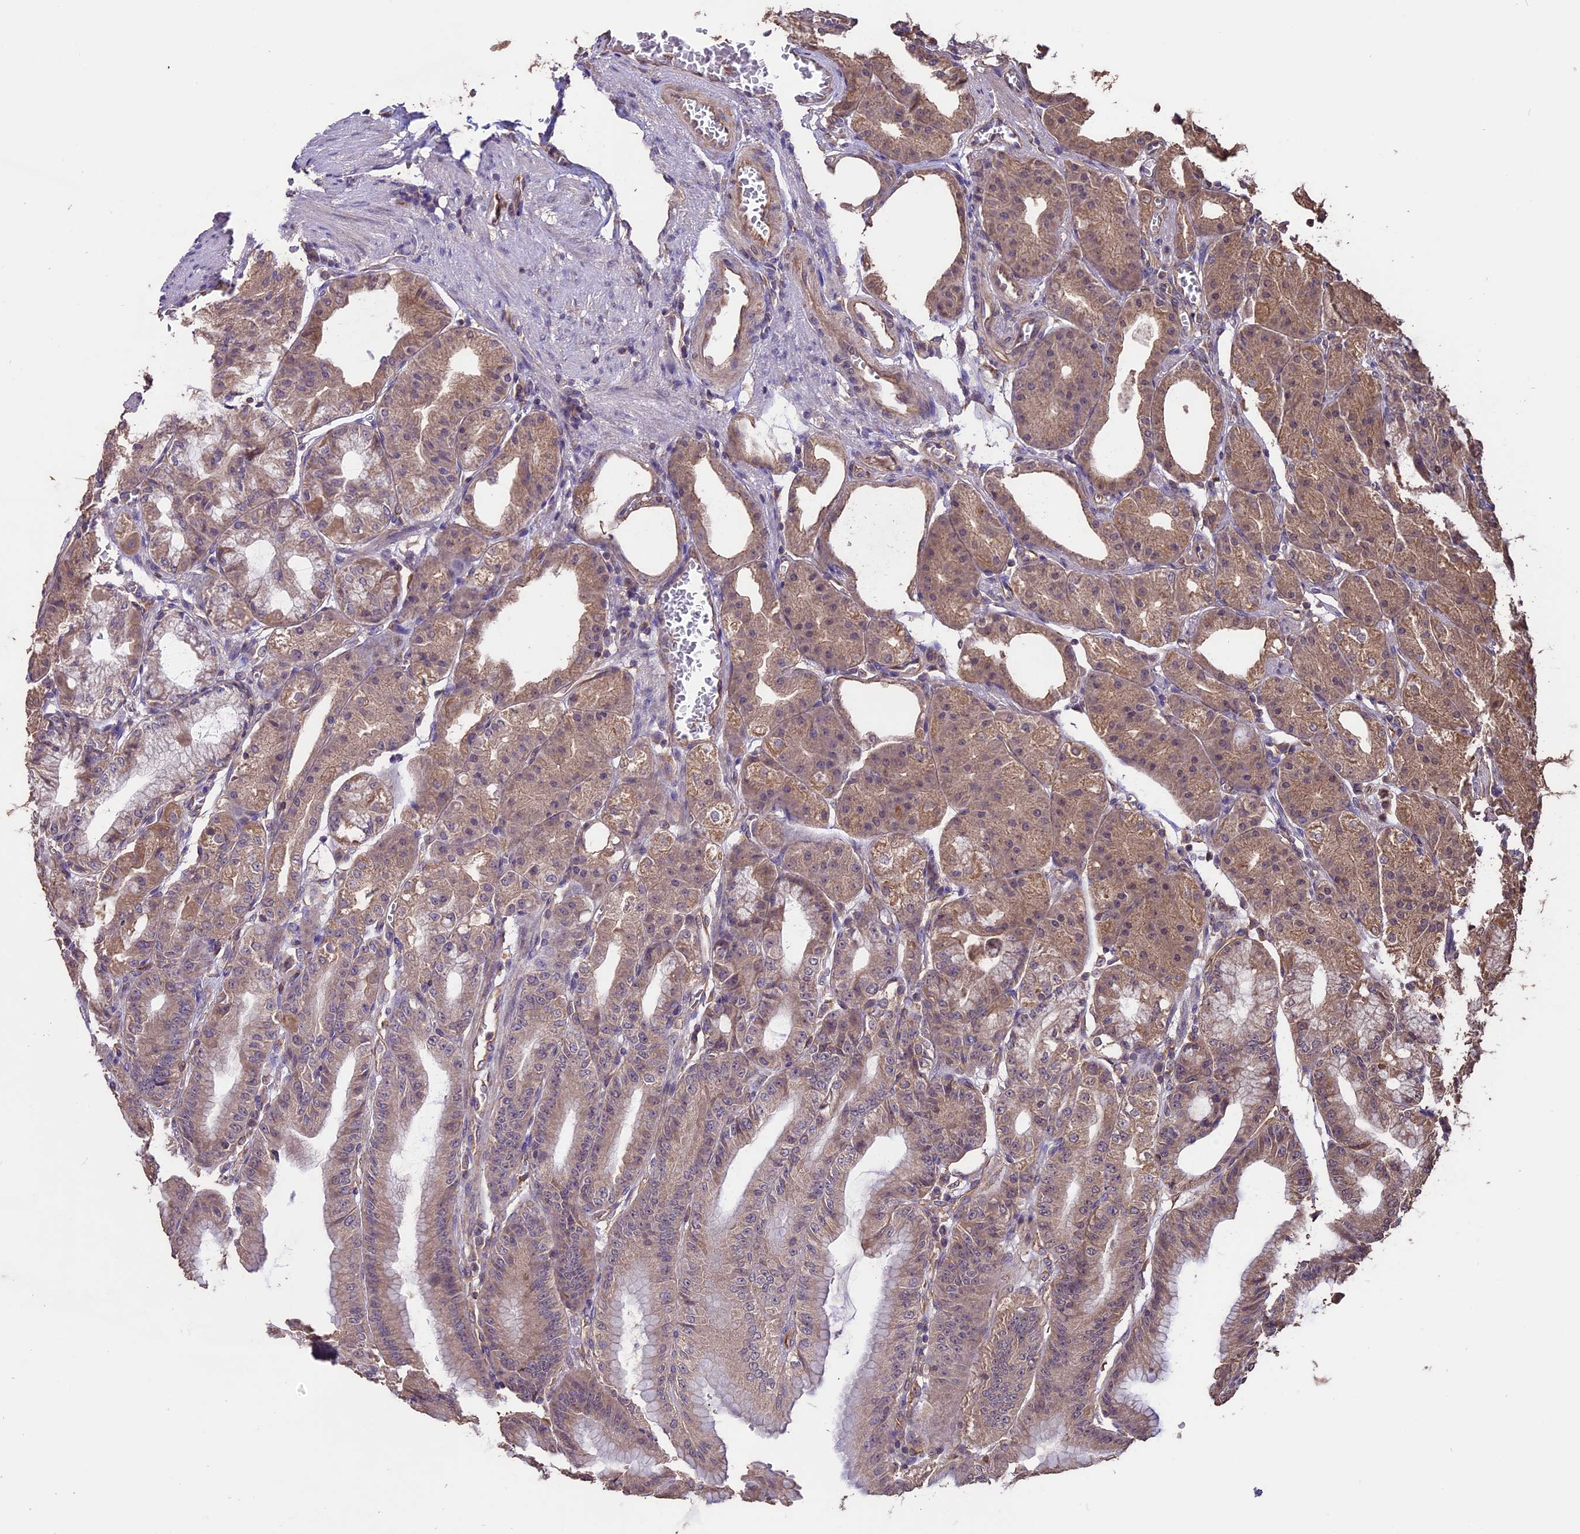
{"staining": {"intensity": "moderate", "quantity": ">75%", "location": "cytoplasmic/membranous"}, "tissue": "stomach", "cell_type": "Glandular cells", "image_type": "normal", "snomed": [{"axis": "morphology", "description": "Normal tissue, NOS"}, {"axis": "topography", "description": "Stomach, lower"}], "caption": "The image reveals staining of benign stomach, revealing moderate cytoplasmic/membranous protein staining (brown color) within glandular cells.", "gene": "TTLL10", "patient": {"sex": "male", "age": 71}}